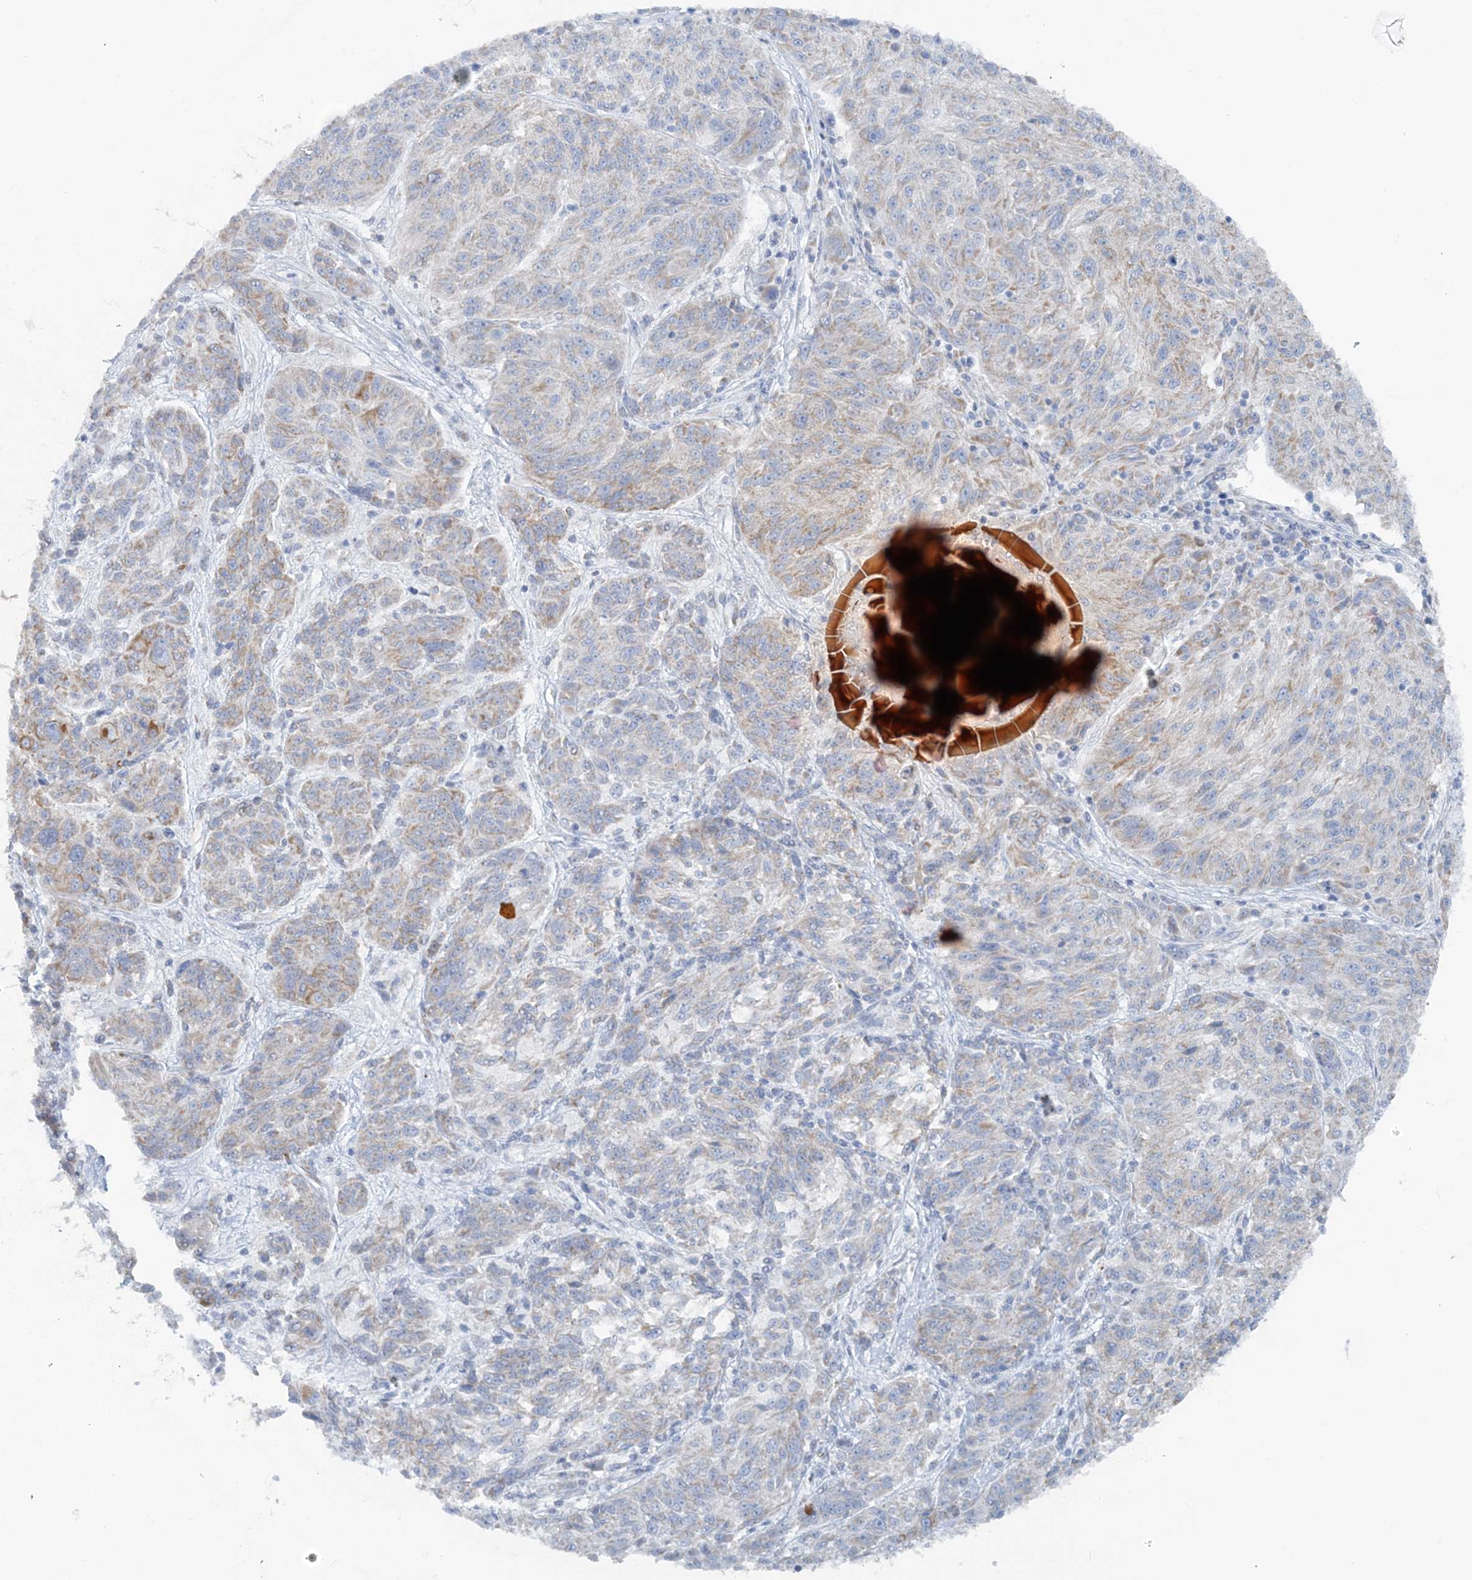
{"staining": {"intensity": "moderate", "quantity": "<25%", "location": "cytoplasmic/membranous"}, "tissue": "melanoma", "cell_type": "Tumor cells", "image_type": "cancer", "snomed": [{"axis": "morphology", "description": "Malignant melanoma, NOS"}, {"axis": "topography", "description": "Skin"}], "caption": "Melanoma stained with a protein marker demonstrates moderate staining in tumor cells.", "gene": "PCCB", "patient": {"sex": "male", "age": 53}}